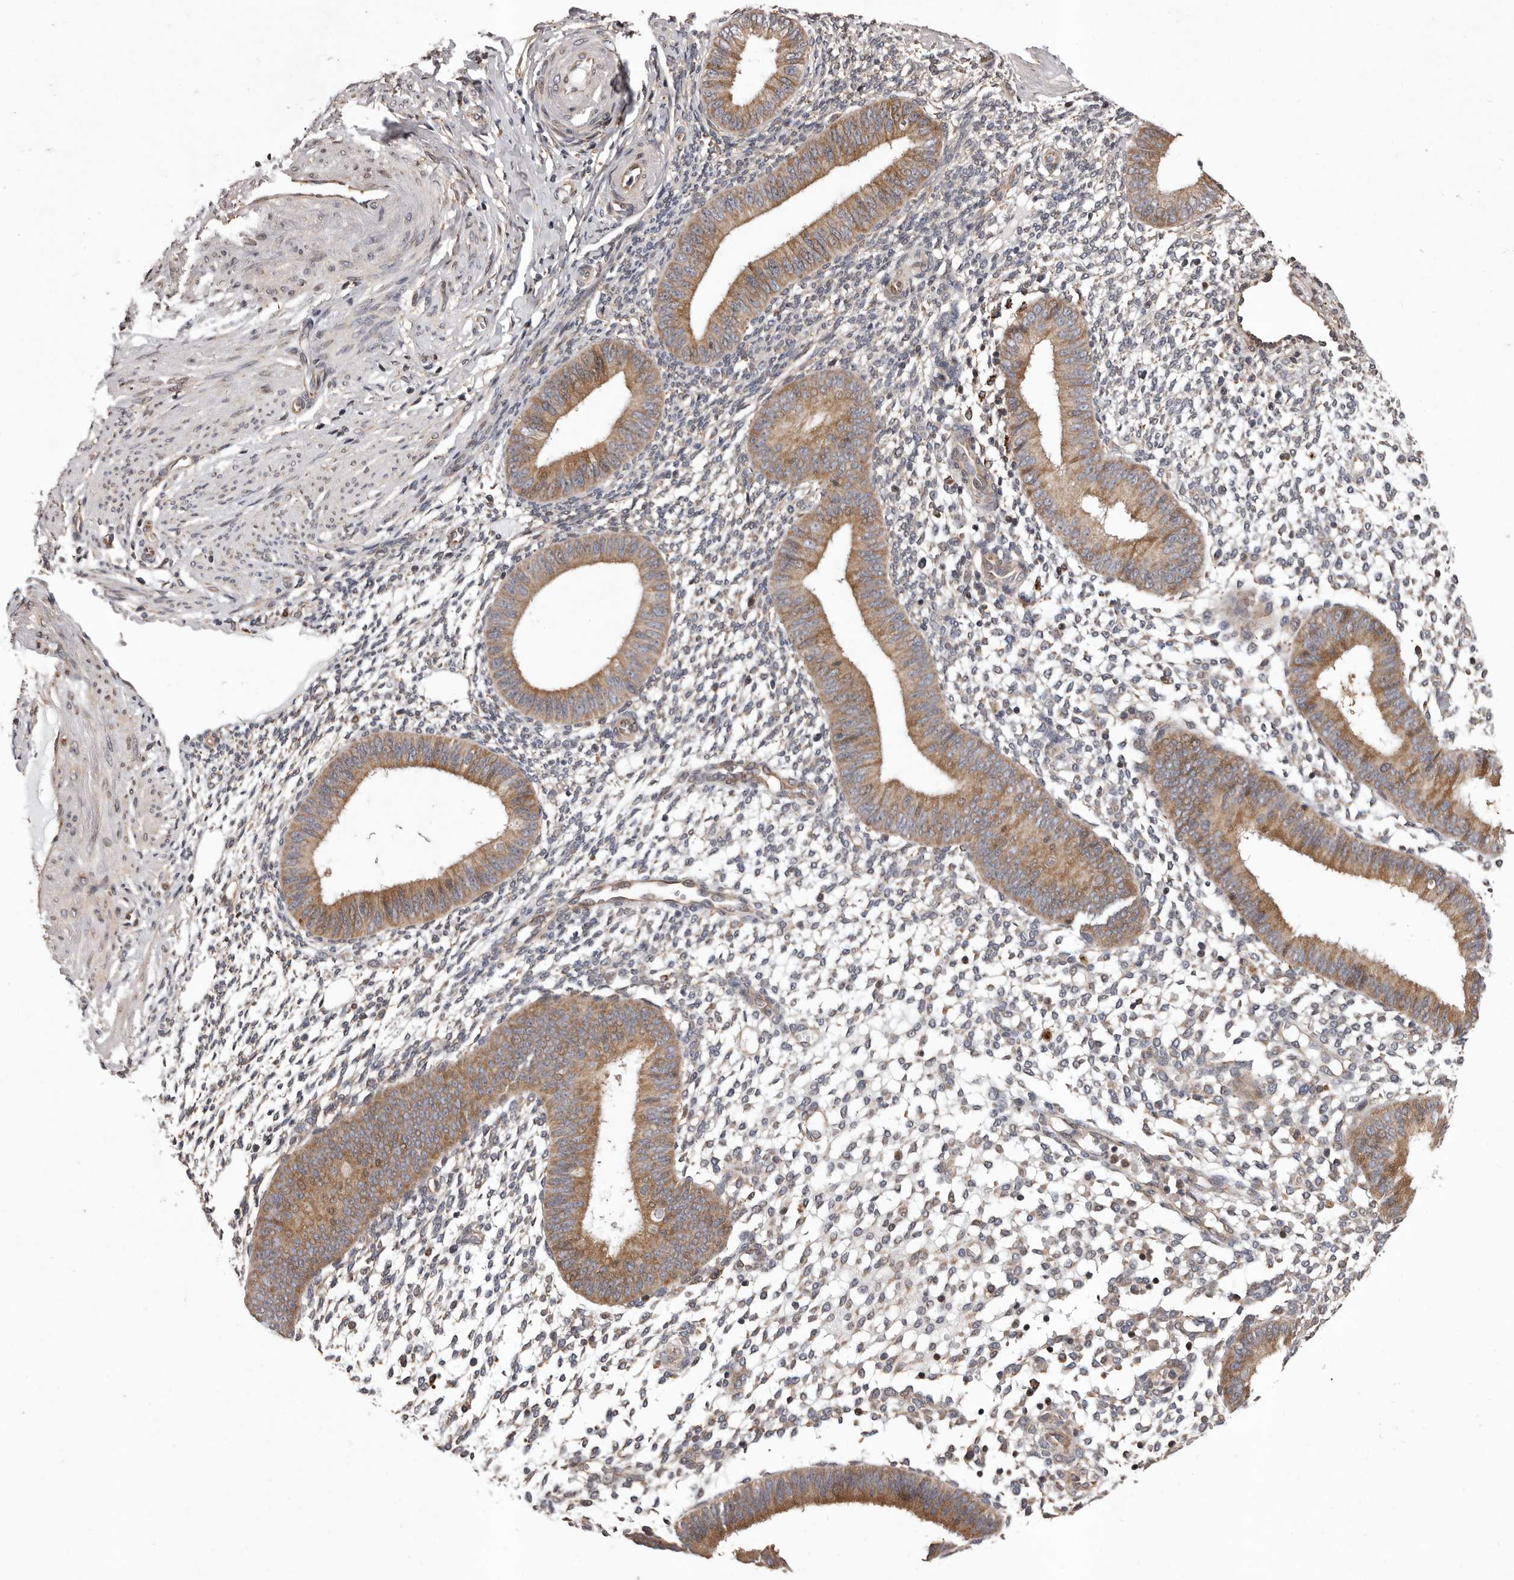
{"staining": {"intensity": "negative", "quantity": "none", "location": "none"}, "tissue": "endometrium", "cell_type": "Cells in endometrial stroma", "image_type": "normal", "snomed": [{"axis": "morphology", "description": "Normal tissue, NOS"}, {"axis": "topography", "description": "Uterus"}, {"axis": "topography", "description": "Endometrium"}], "caption": "DAB (3,3'-diaminobenzidine) immunohistochemical staining of benign human endometrium demonstrates no significant expression in cells in endometrial stroma.", "gene": "GADD45B", "patient": {"sex": "female", "age": 48}}